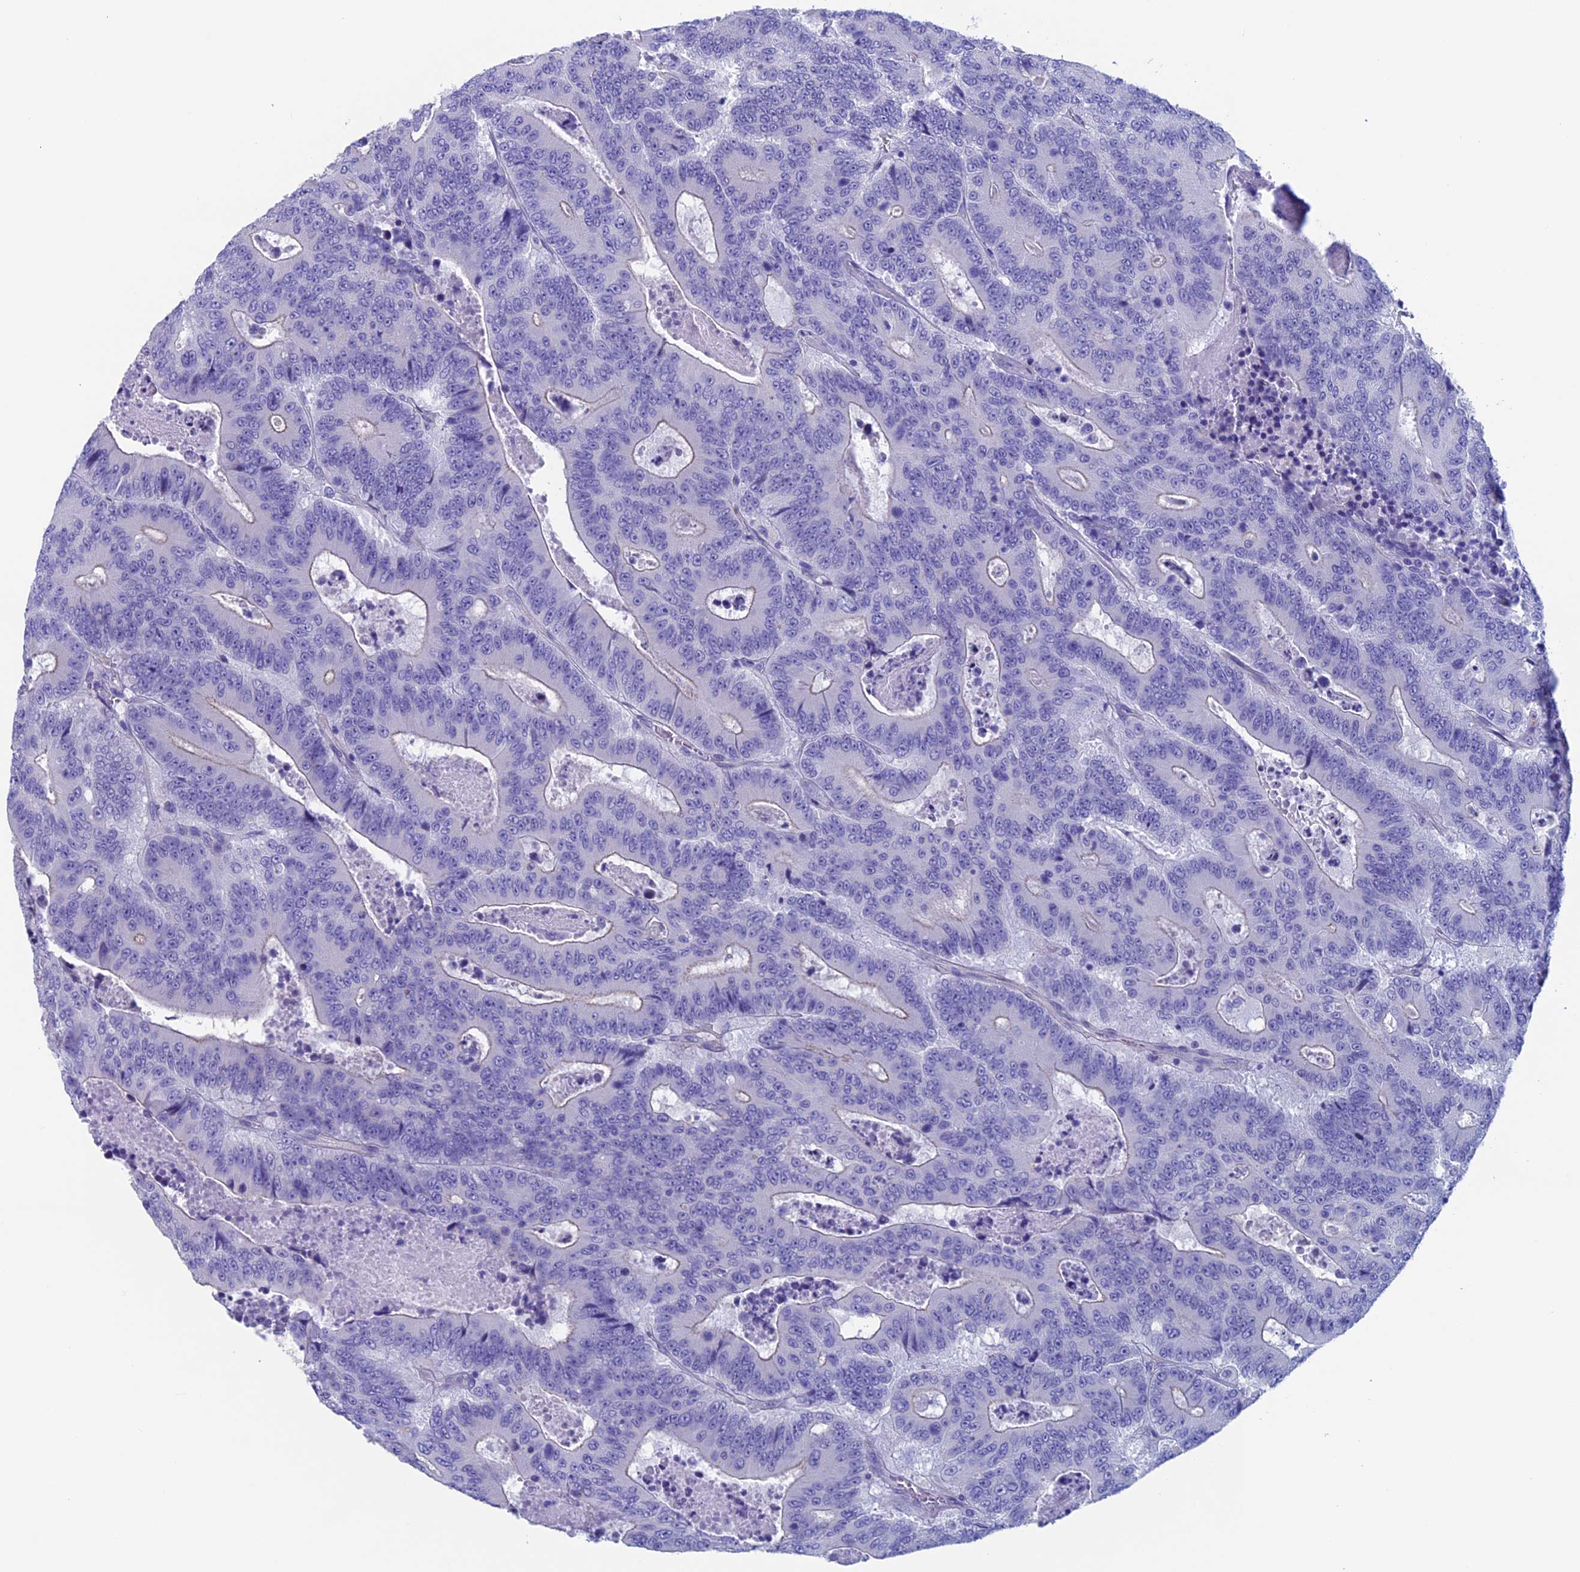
{"staining": {"intensity": "negative", "quantity": "none", "location": "none"}, "tissue": "colorectal cancer", "cell_type": "Tumor cells", "image_type": "cancer", "snomed": [{"axis": "morphology", "description": "Adenocarcinoma, NOS"}, {"axis": "topography", "description": "Colon"}], "caption": "Photomicrograph shows no protein staining in tumor cells of colorectal adenocarcinoma tissue. (DAB (3,3'-diaminobenzidine) IHC with hematoxylin counter stain).", "gene": "ADH7", "patient": {"sex": "male", "age": 83}}